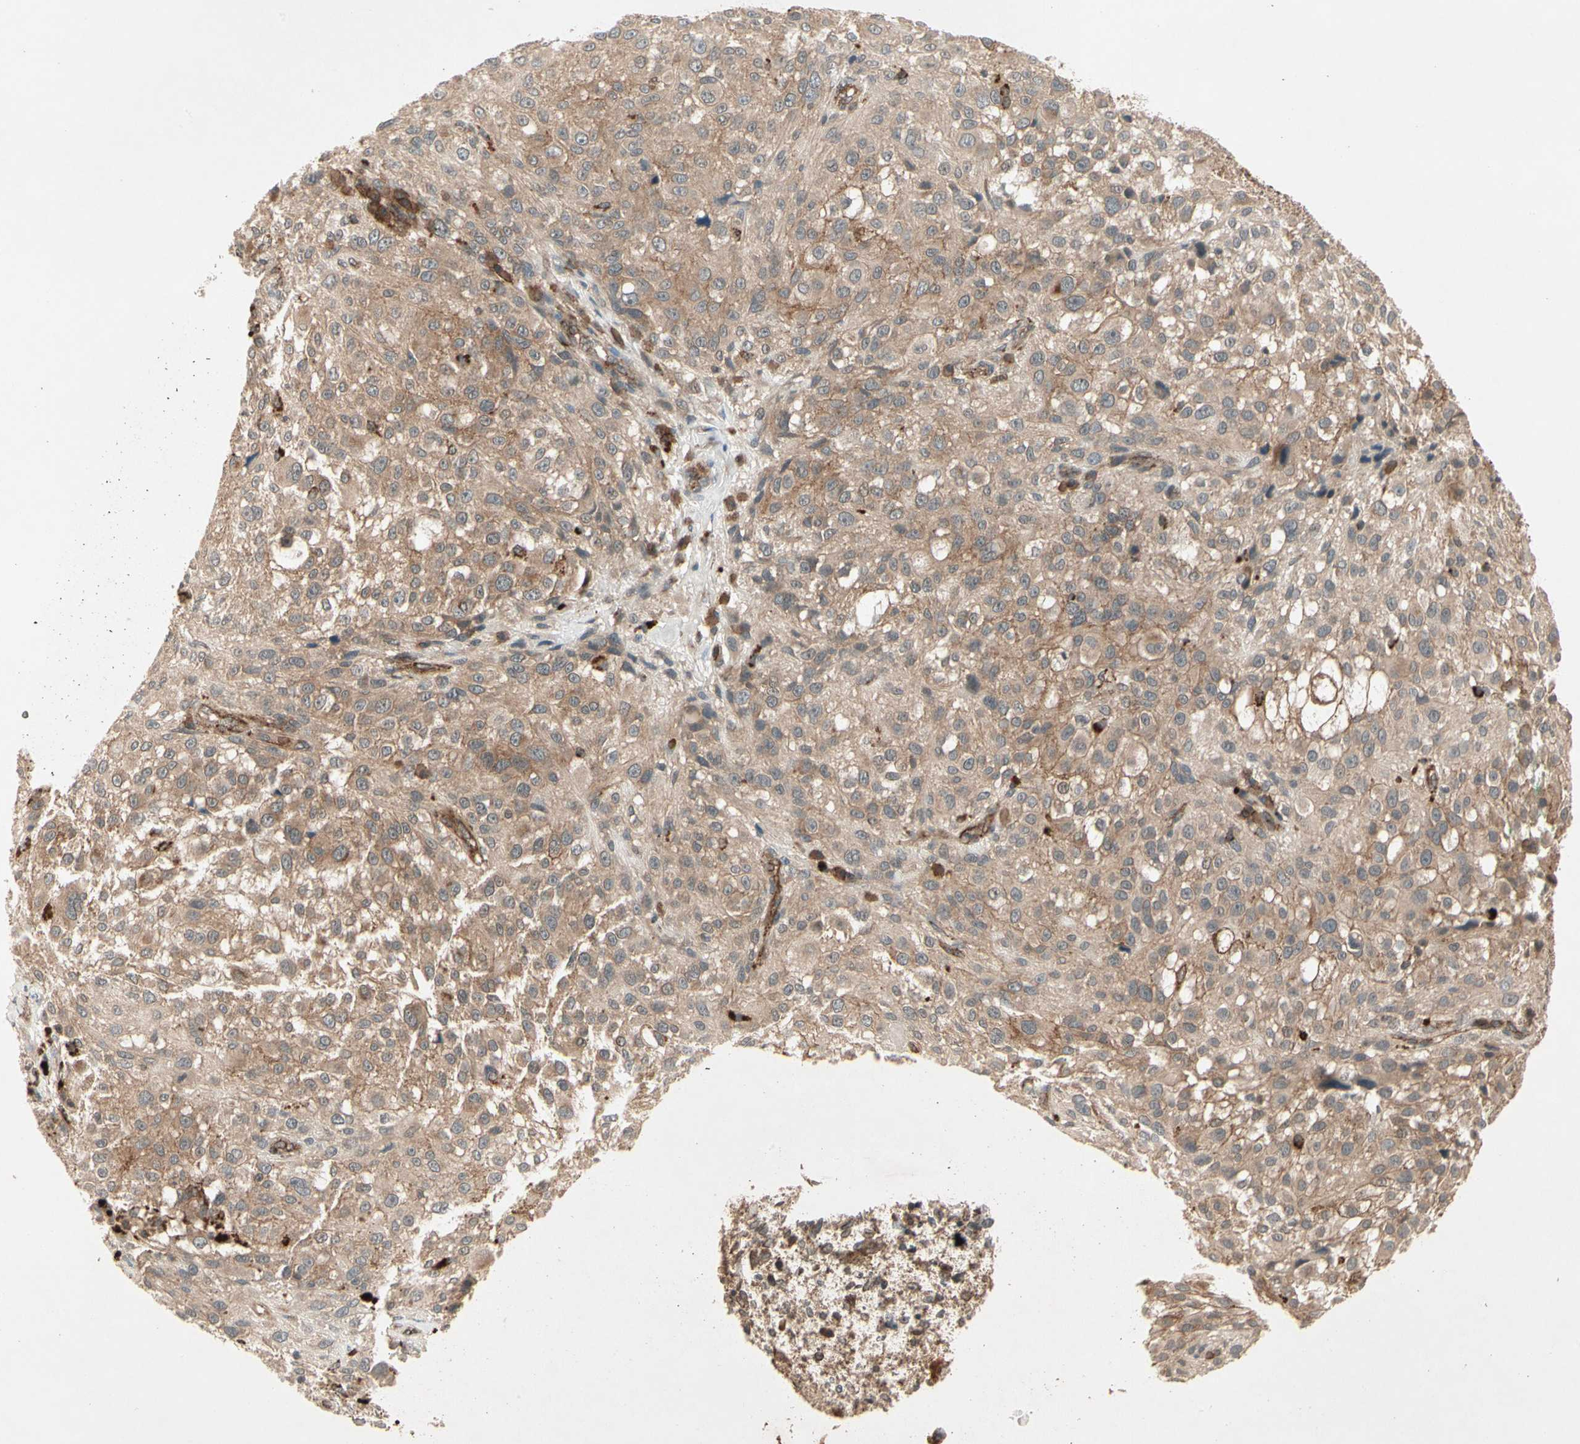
{"staining": {"intensity": "weak", "quantity": ">75%", "location": "cytoplasmic/membranous"}, "tissue": "melanoma", "cell_type": "Tumor cells", "image_type": "cancer", "snomed": [{"axis": "morphology", "description": "Necrosis, NOS"}, {"axis": "morphology", "description": "Malignant melanoma, NOS"}, {"axis": "topography", "description": "Skin"}], "caption": "The immunohistochemical stain labels weak cytoplasmic/membranous positivity in tumor cells of melanoma tissue. (IHC, brightfield microscopy, high magnification).", "gene": "FLOT1", "patient": {"sex": "female", "age": 87}}